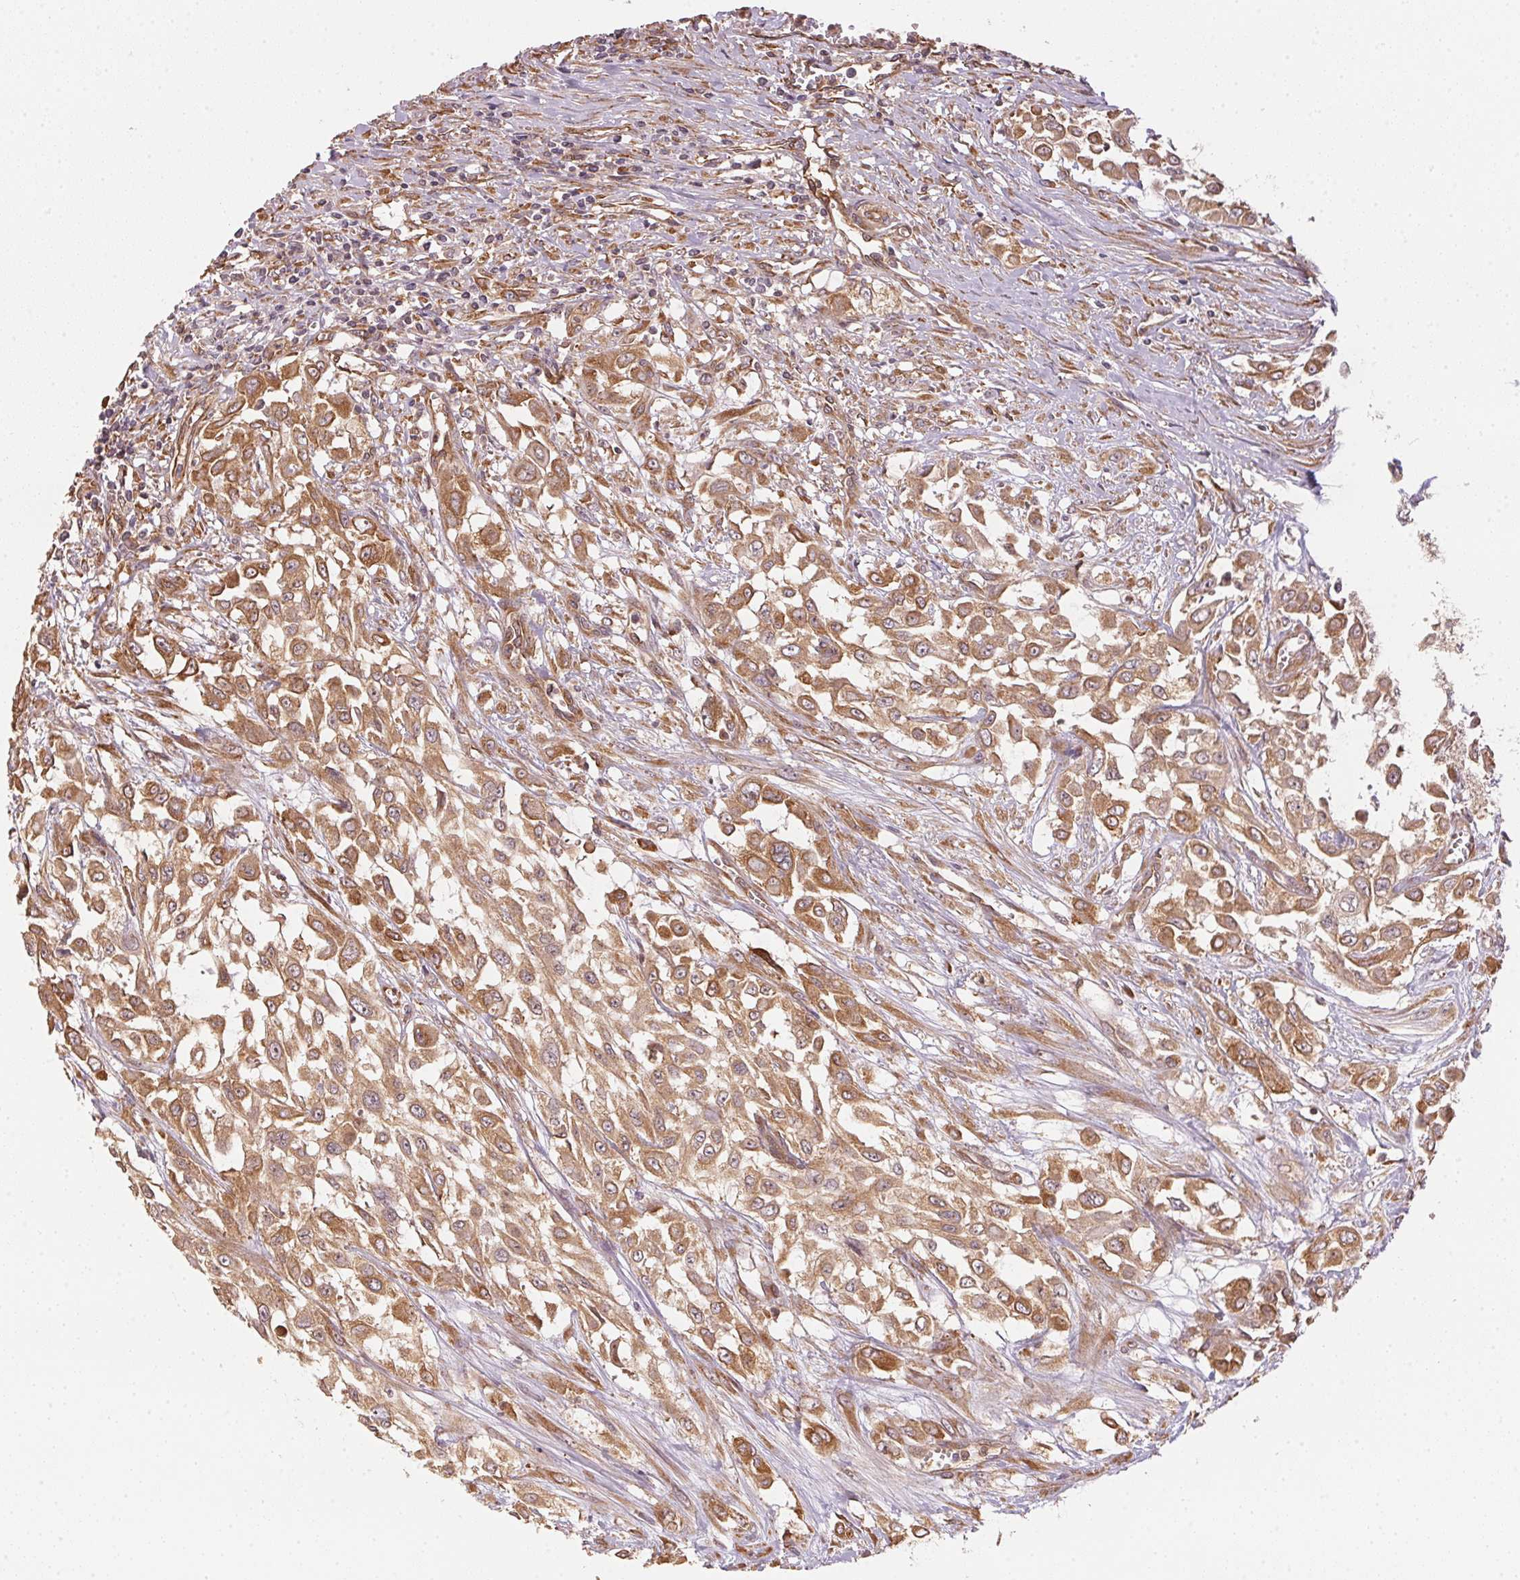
{"staining": {"intensity": "moderate", "quantity": ">75%", "location": "cytoplasmic/membranous"}, "tissue": "urothelial cancer", "cell_type": "Tumor cells", "image_type": "cancer", "snomed": [{"axis": "morphology", "description": "Urothelial carcinoma, High grade"}, {"axis": "topography", "description": "Urinary bladder"}], "caption": "Immunohistochemistry (IHC) of human urothelial cancer demonstrates medium levels of moderate cytoplasmic/membranous expression in approximately >75% of tumor cells.", "gene": "STRN4", "patient": {"sex": "male", "age": 57}}